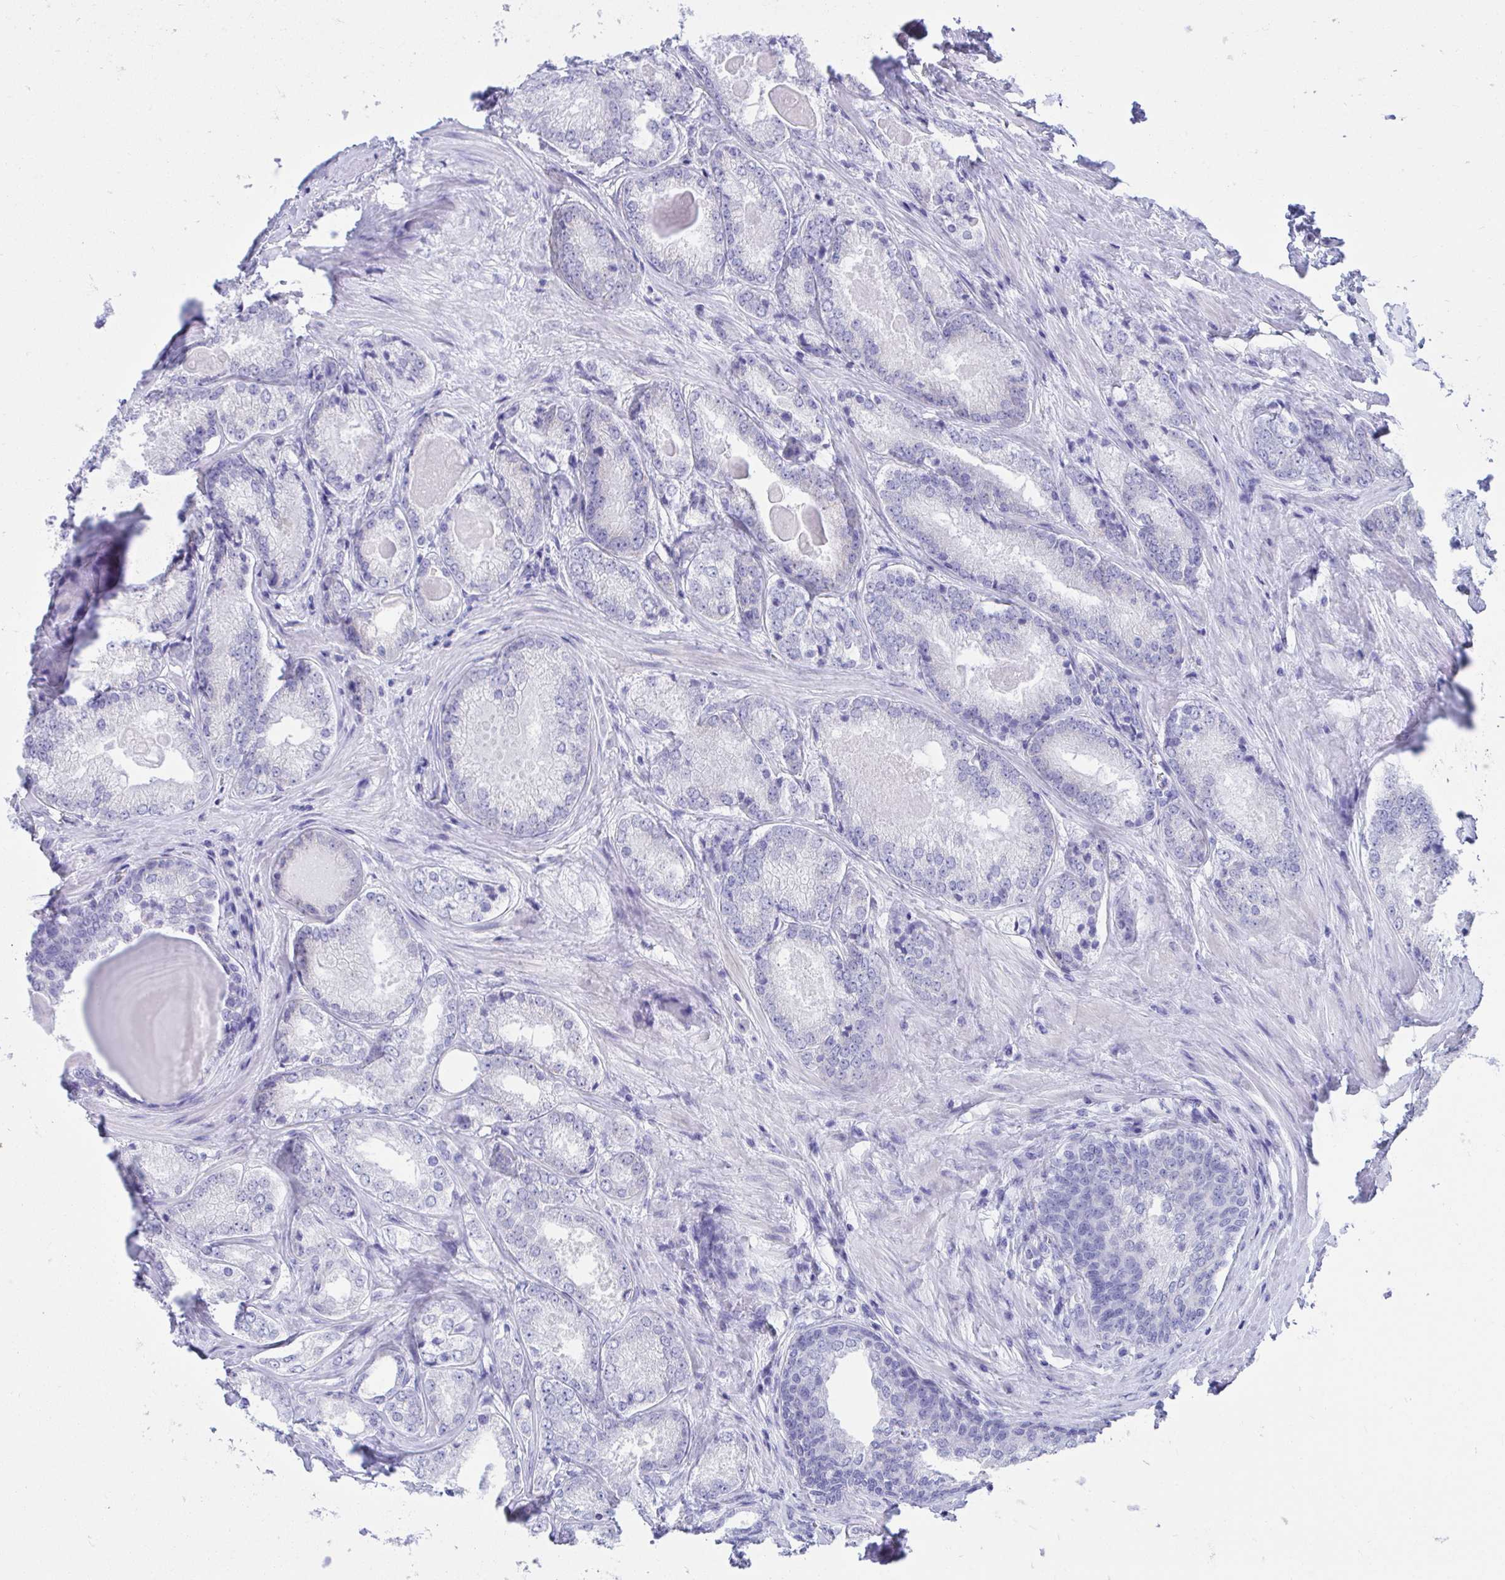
{"staining": {"intensity": "negative", "quantity": "none", "location": "none"}, "tissue": "prostate cancer", "cell_type": "Tumor cells", "image_type": "cancer", "snomed": [{"axis": "morphology", "description": "Adenocarcinoma, NOS"}, {"axis": "morphology", "description": "Adenocarcinoma, Low grade"}, {"axis": "topography", "description": "Prostate"}], "caption": "Immunohistochemistry (IHC) micrograph of neoplastic tissue: human adenocarcinoma (prostate) stained with DAB (3,3'-diaminobenzidine) reveals no significant protein positivity in tumor cells.", "gene": "SHISA8", "patient": {"sex": "male", "age": 68}}